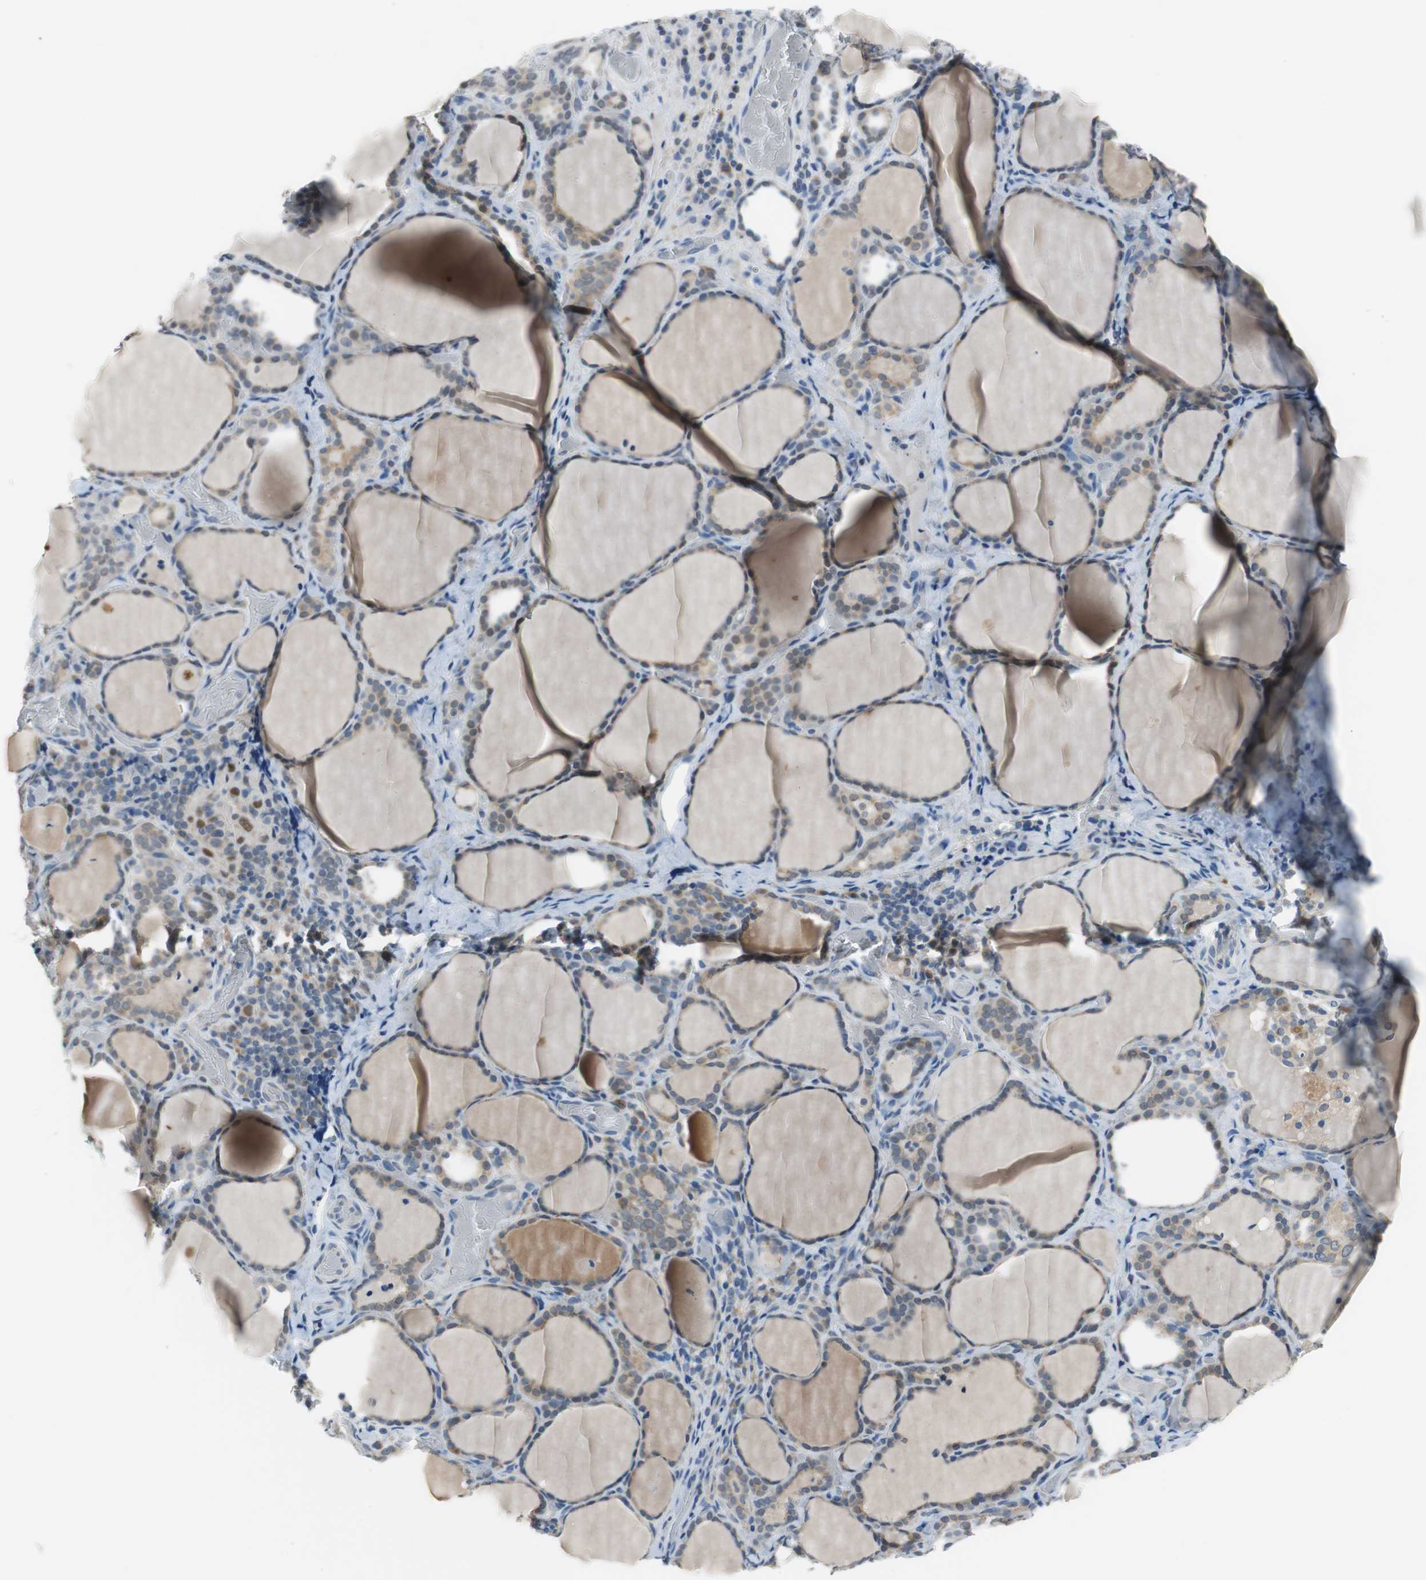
{"staining": {"intensity": "moderate", "quantity": ">75%", "location": "cytoplasmic/membranous"}, "tissue": "thyroid cancer", "cell_type": "Tumor cells", "image_type": "cancer", "snomed": [{"axis": "morphology", "description": "Papillary adenocarcinoma, NOS"}, {"axis": "topography", "description": "Thyroid gland"}], "caption": "DAB immunohistochemical staining of thyroid cancer exhibits moderate cytoplasmic/membranous protein positivity in about >75% of tumor cells. The protein of interest is stained brown, and the nuclei are stained in blue (DAB (3,3'-diaminobenzidine) IHC with brightfield microscopy, high magnification).", "gene": "PLAA", "patient": {"sex": "female", "age": 30}}